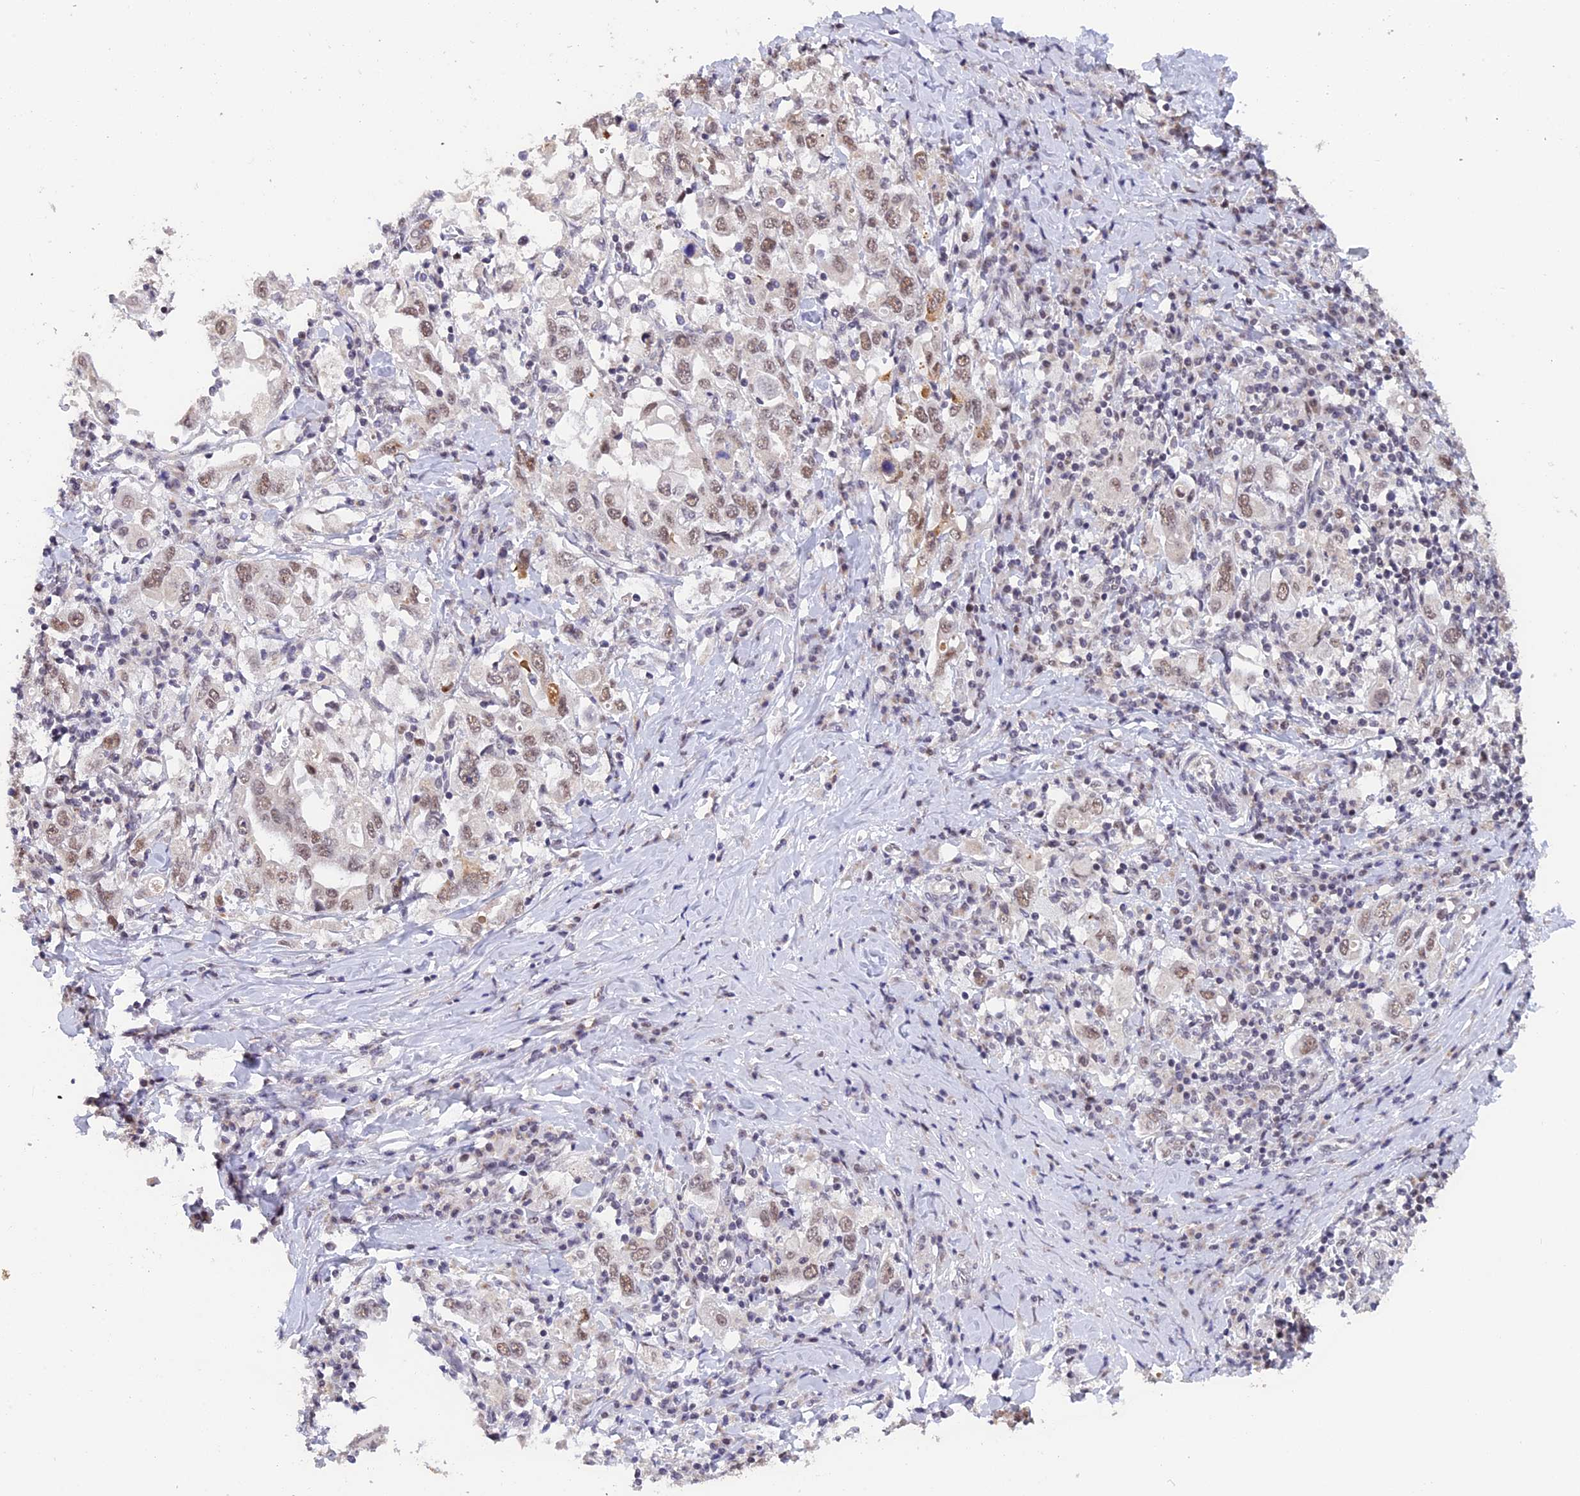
{"staining": {"intensity": "weak", "quantity": ">75%", "location": "nuclear"}, "tissue": "stomach cancer", "cell_type": "Tumor cells", "image_type": "cancer", "snomed": [{"axis": "morphology", "description": "Adenocarcinoma, NOS"}, {"axis": "topography", "description": "Stomach, upper"}], "caption": "A high-resolution image shows immunohistochemistry (IHC) staining of stomach cancer, which shows weak nuclear staining in about >75% of tumor cells.", "gene": "POLR2C", "patient": {"sex": "male", "age": 62}}